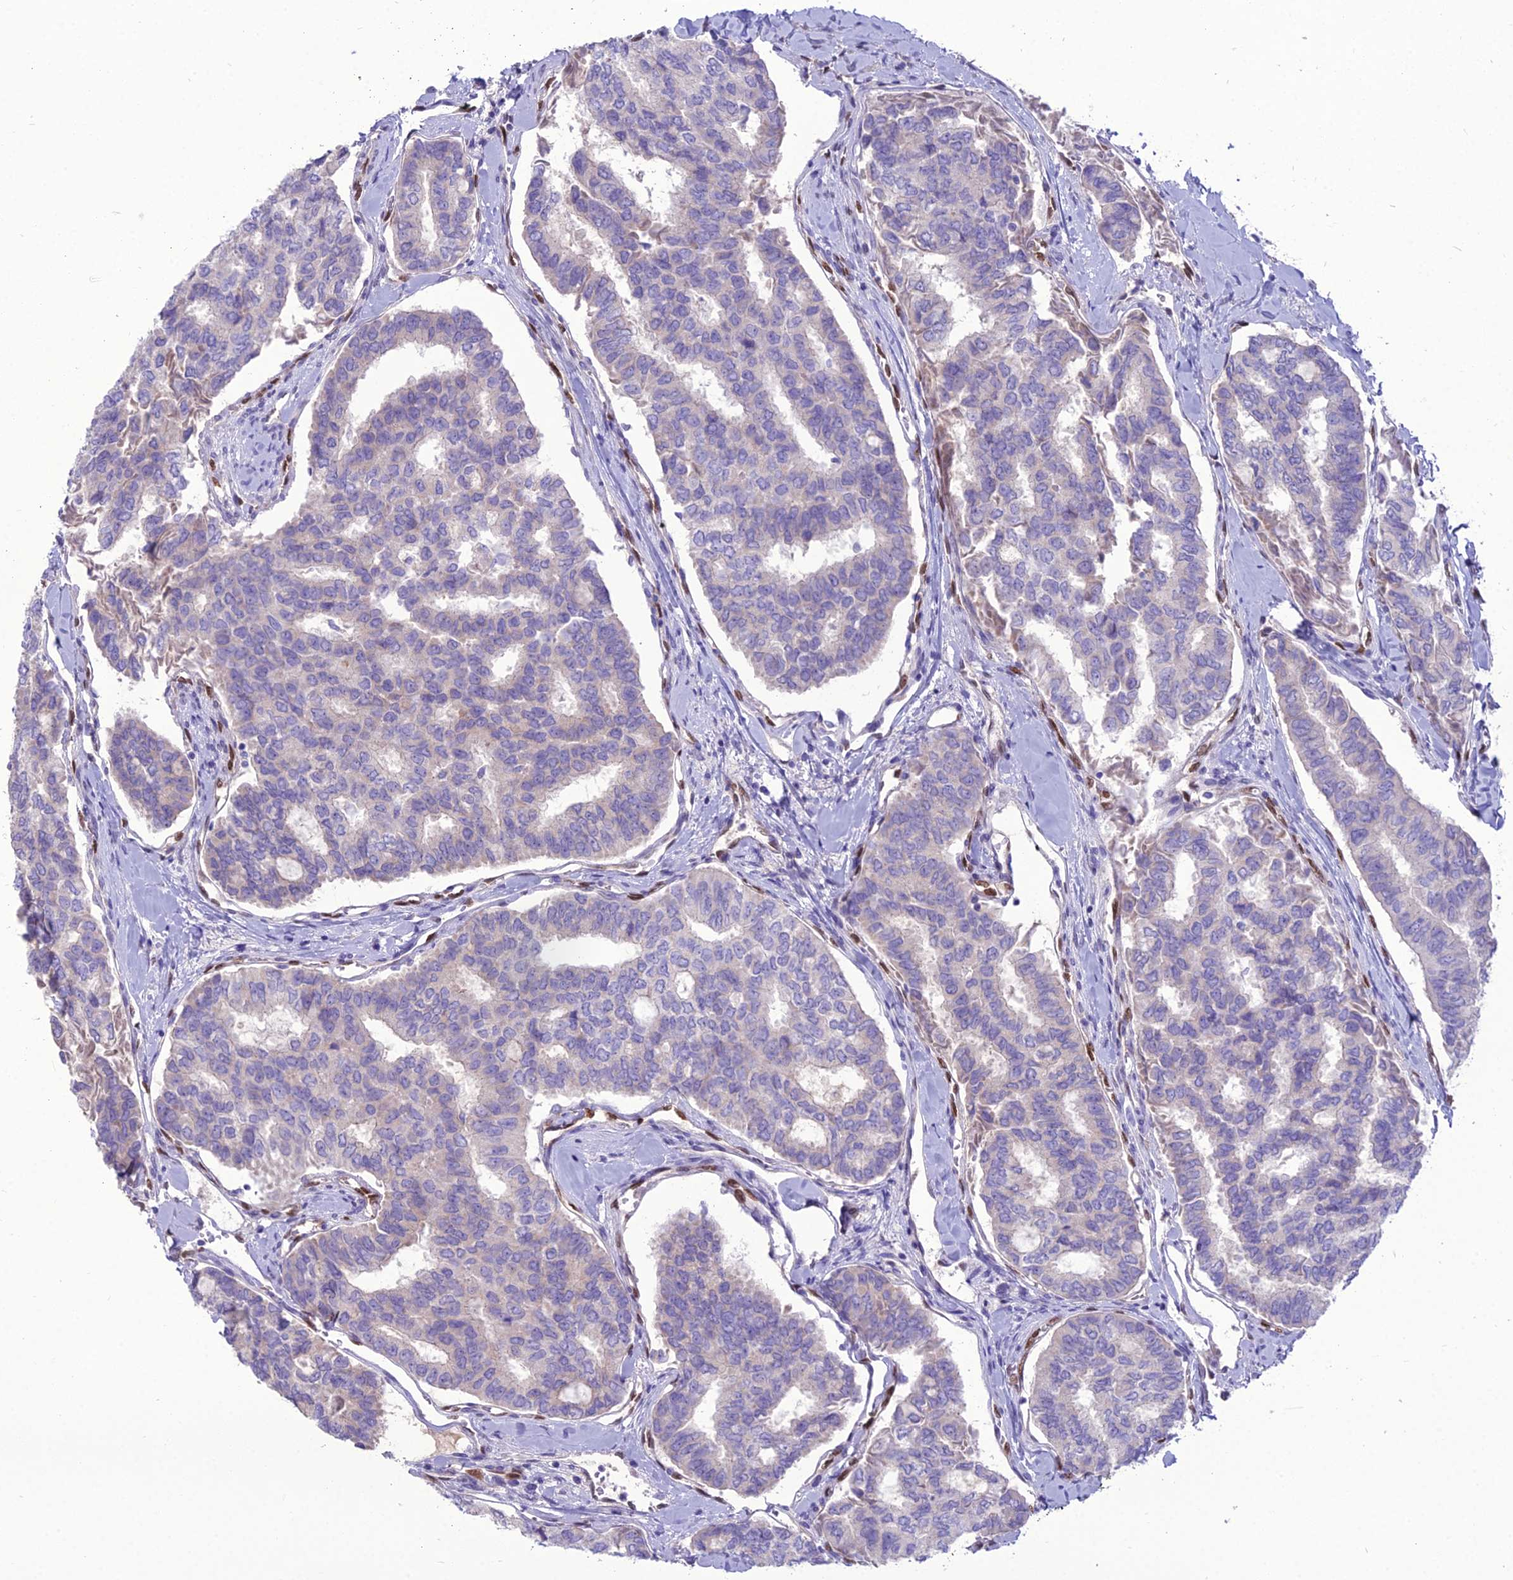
{"staining": {"intensity": "negative", "quantity": "none", "location": "none"}, "tissue": "thyroid cancer", "cell_type": "Tumor cells", "image_type": "cancer", "snomed": [{"axis": "morphology", "description": "Papillary adenocarcinoma, NOS"}, {"axis": "topography", "description": "Thyroid gland"}], "caption": "Histopathology image shows no significant protein positivity in tumor cells of thyroid papillary adenocarcinoma. (Immunohistochemistry, brightfield microscopy, high magnification).", "gene": "NOVA2", "patient": {"sex": "female", "age": 35}}